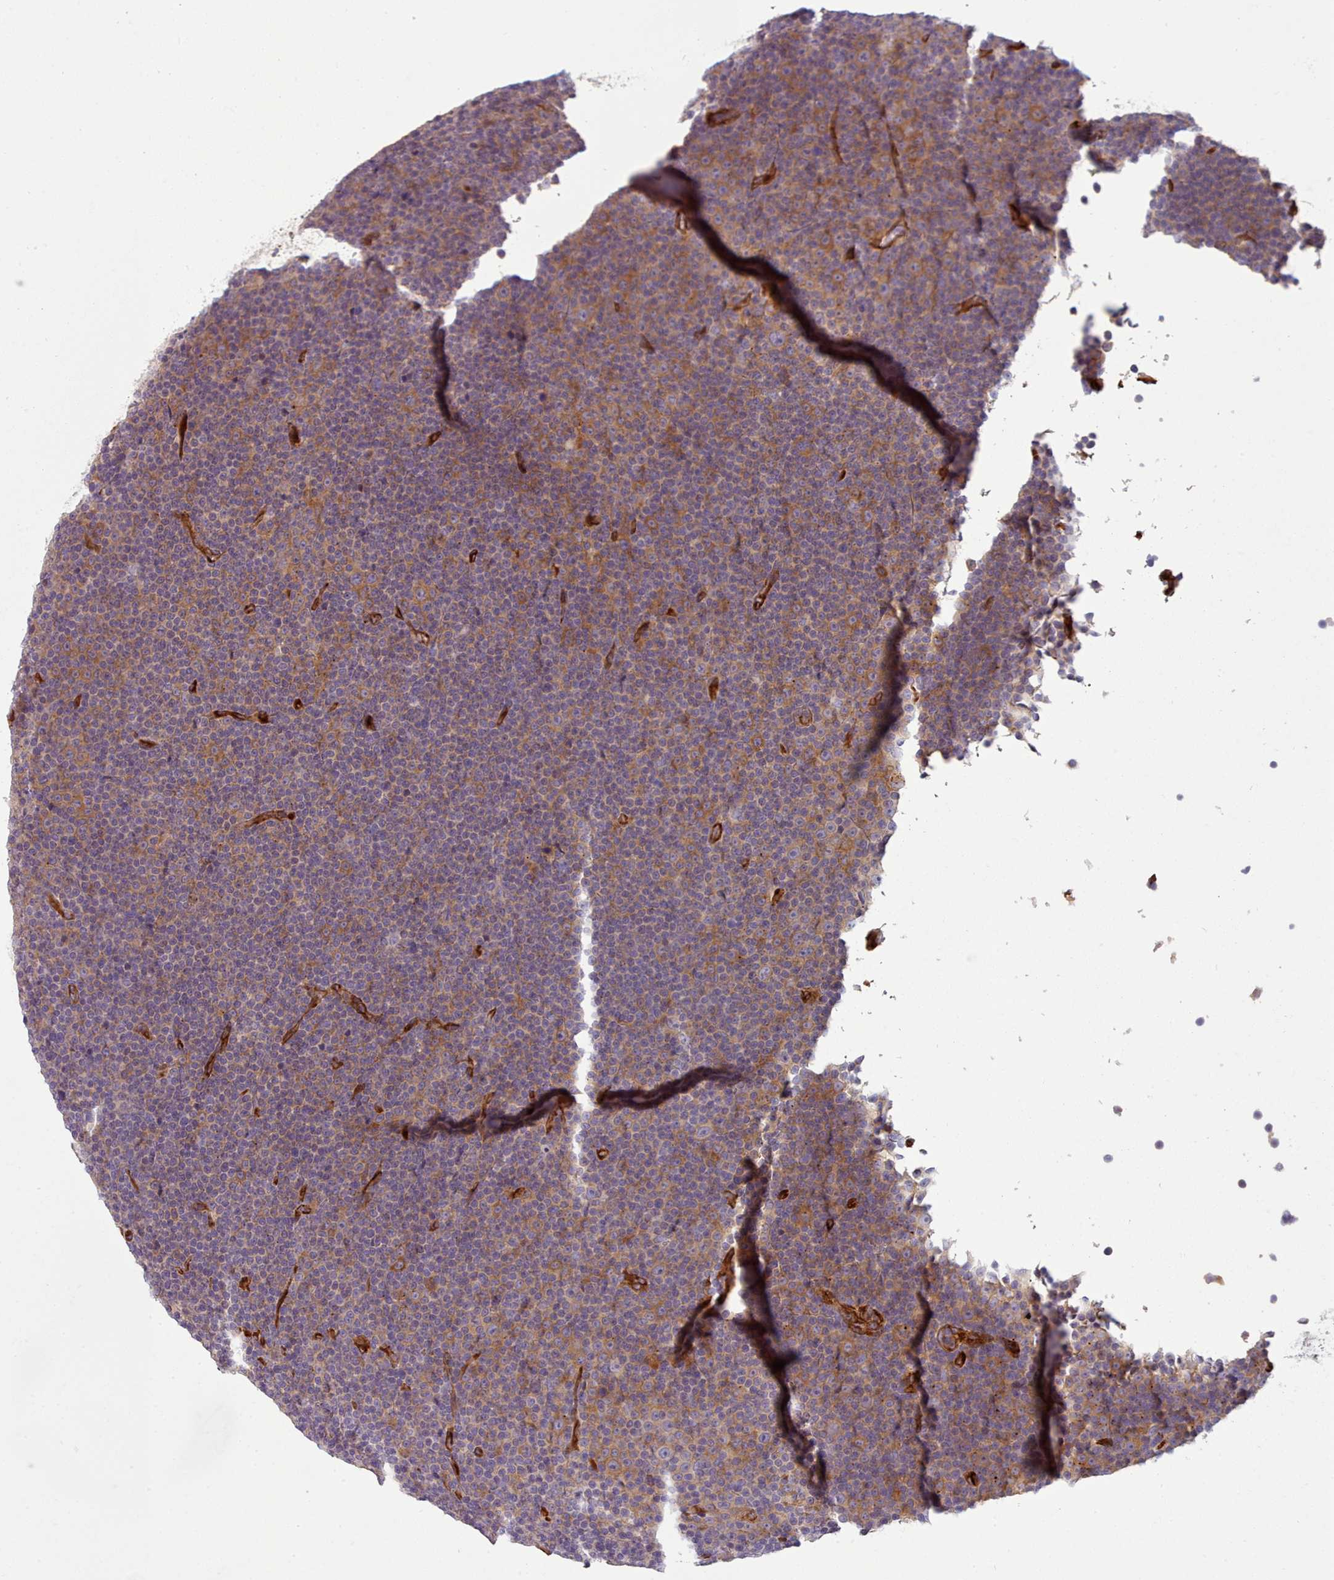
{"staining": {"intensity": "moderate", "quantity": "25%-75%", "location": "cytoplasmic/membranous"}, "tissue": "lymphoma", "cell_type": "Tumor cells", "image_type": "cancer", "snomed": [{"axis": "morphology", "description": "Malignant lymphoma, non-Hodgkin's type, Low grade"}, {"axis": "topography", "description": "Lymph node"}], "caption": "An IHC histopathology image of neoplastic tissue is shown. Protein staining in brown shows moderate cytoplasmic/membranous positivity in malignant lymphoma, non-Hodgkin's type (low-grade) within tumor cells.", "gene": "CD300LF", "patient": {"sex": "female", "age": 67}}